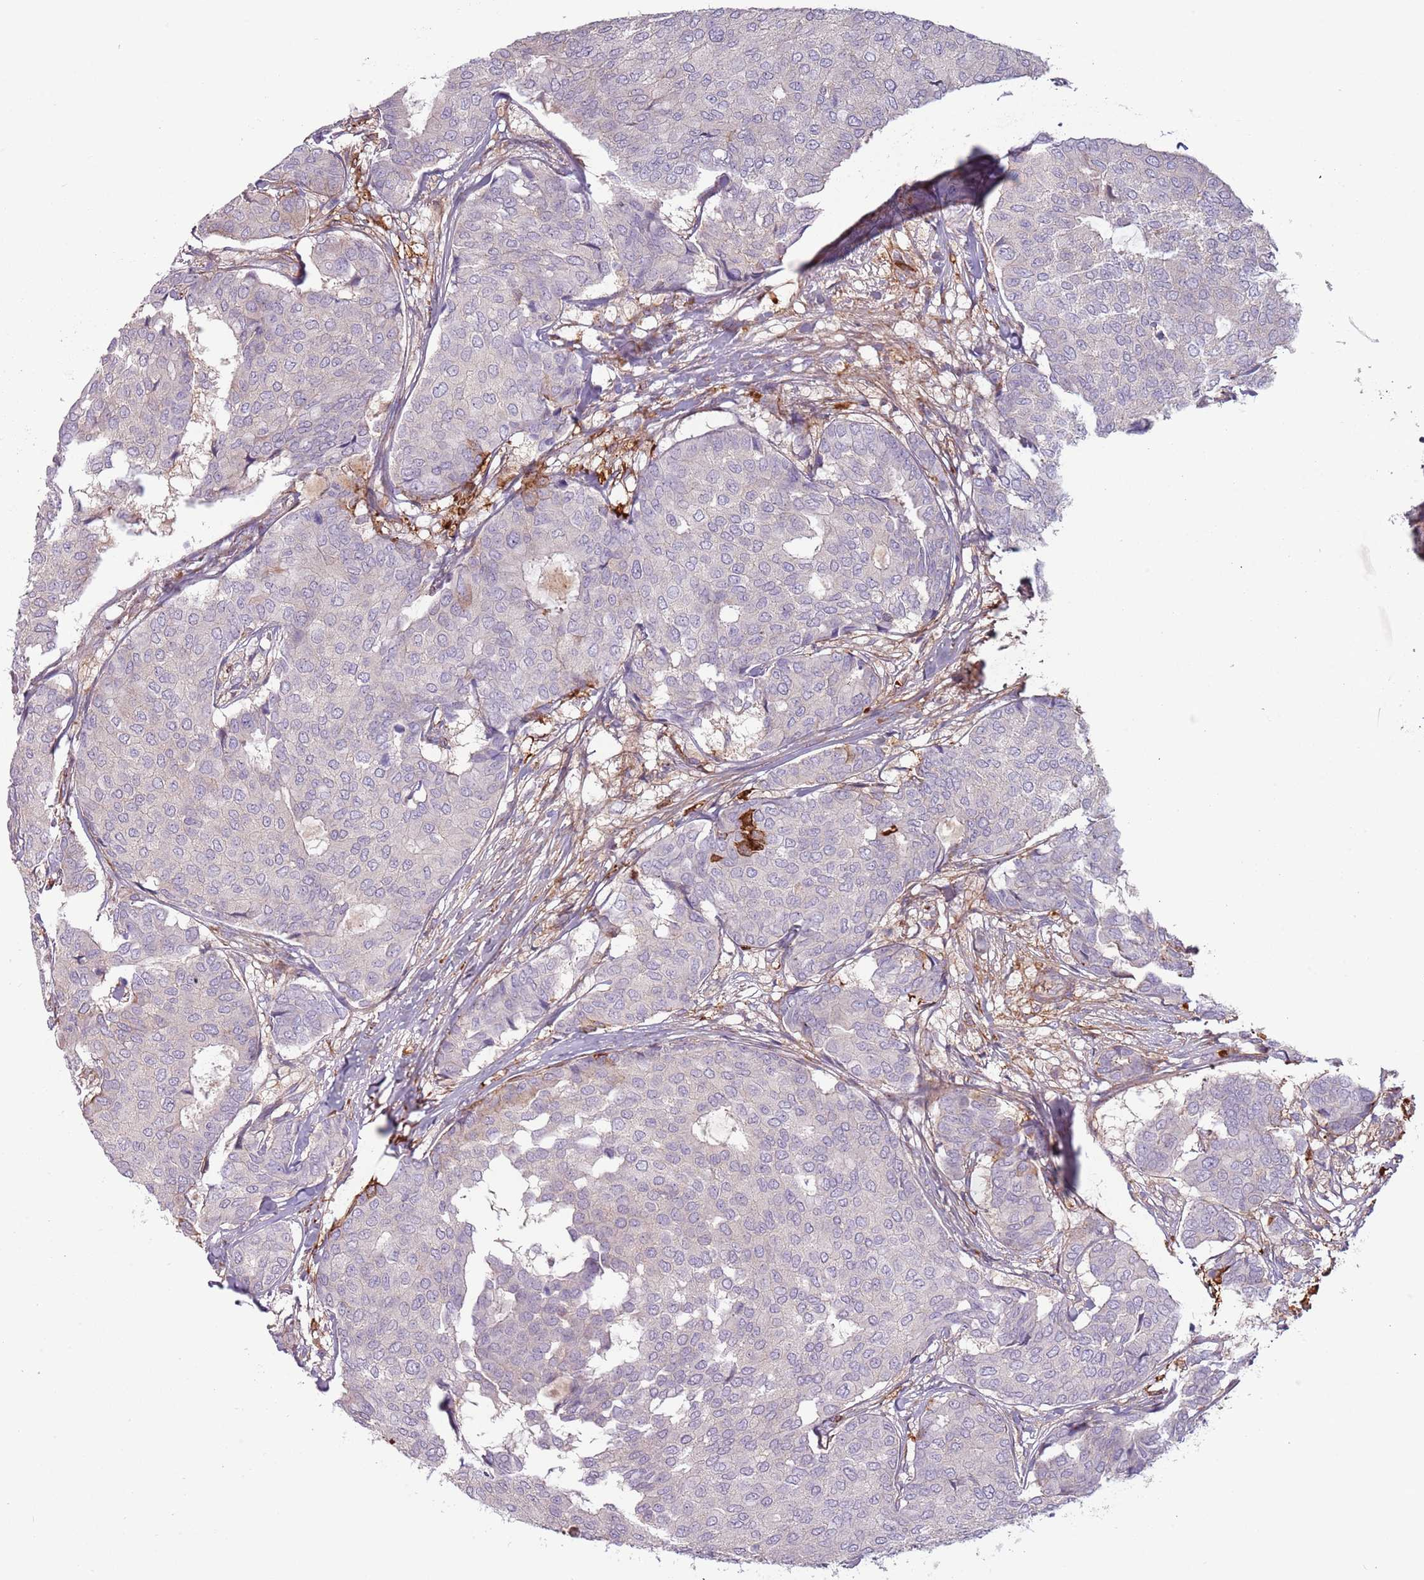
{"staining": {"intensity": "negative", "quantity": "none", "location": "none"}, "tissue": "breast cancer", "cell_type": "Tumor cells", "image_type": "cancer", "snomed": [{"axis": "morphology", "description": "Duct carcinoma"}, {"axis": "topography", "description": "Breast"}], "caption": "Immunohistochemical staining of breast cancer (intraductal carcinoma) demonstrates no significant expression in tumor cells.", "gene": "NADK", "patient": {"sex": "female", "age": 75}}